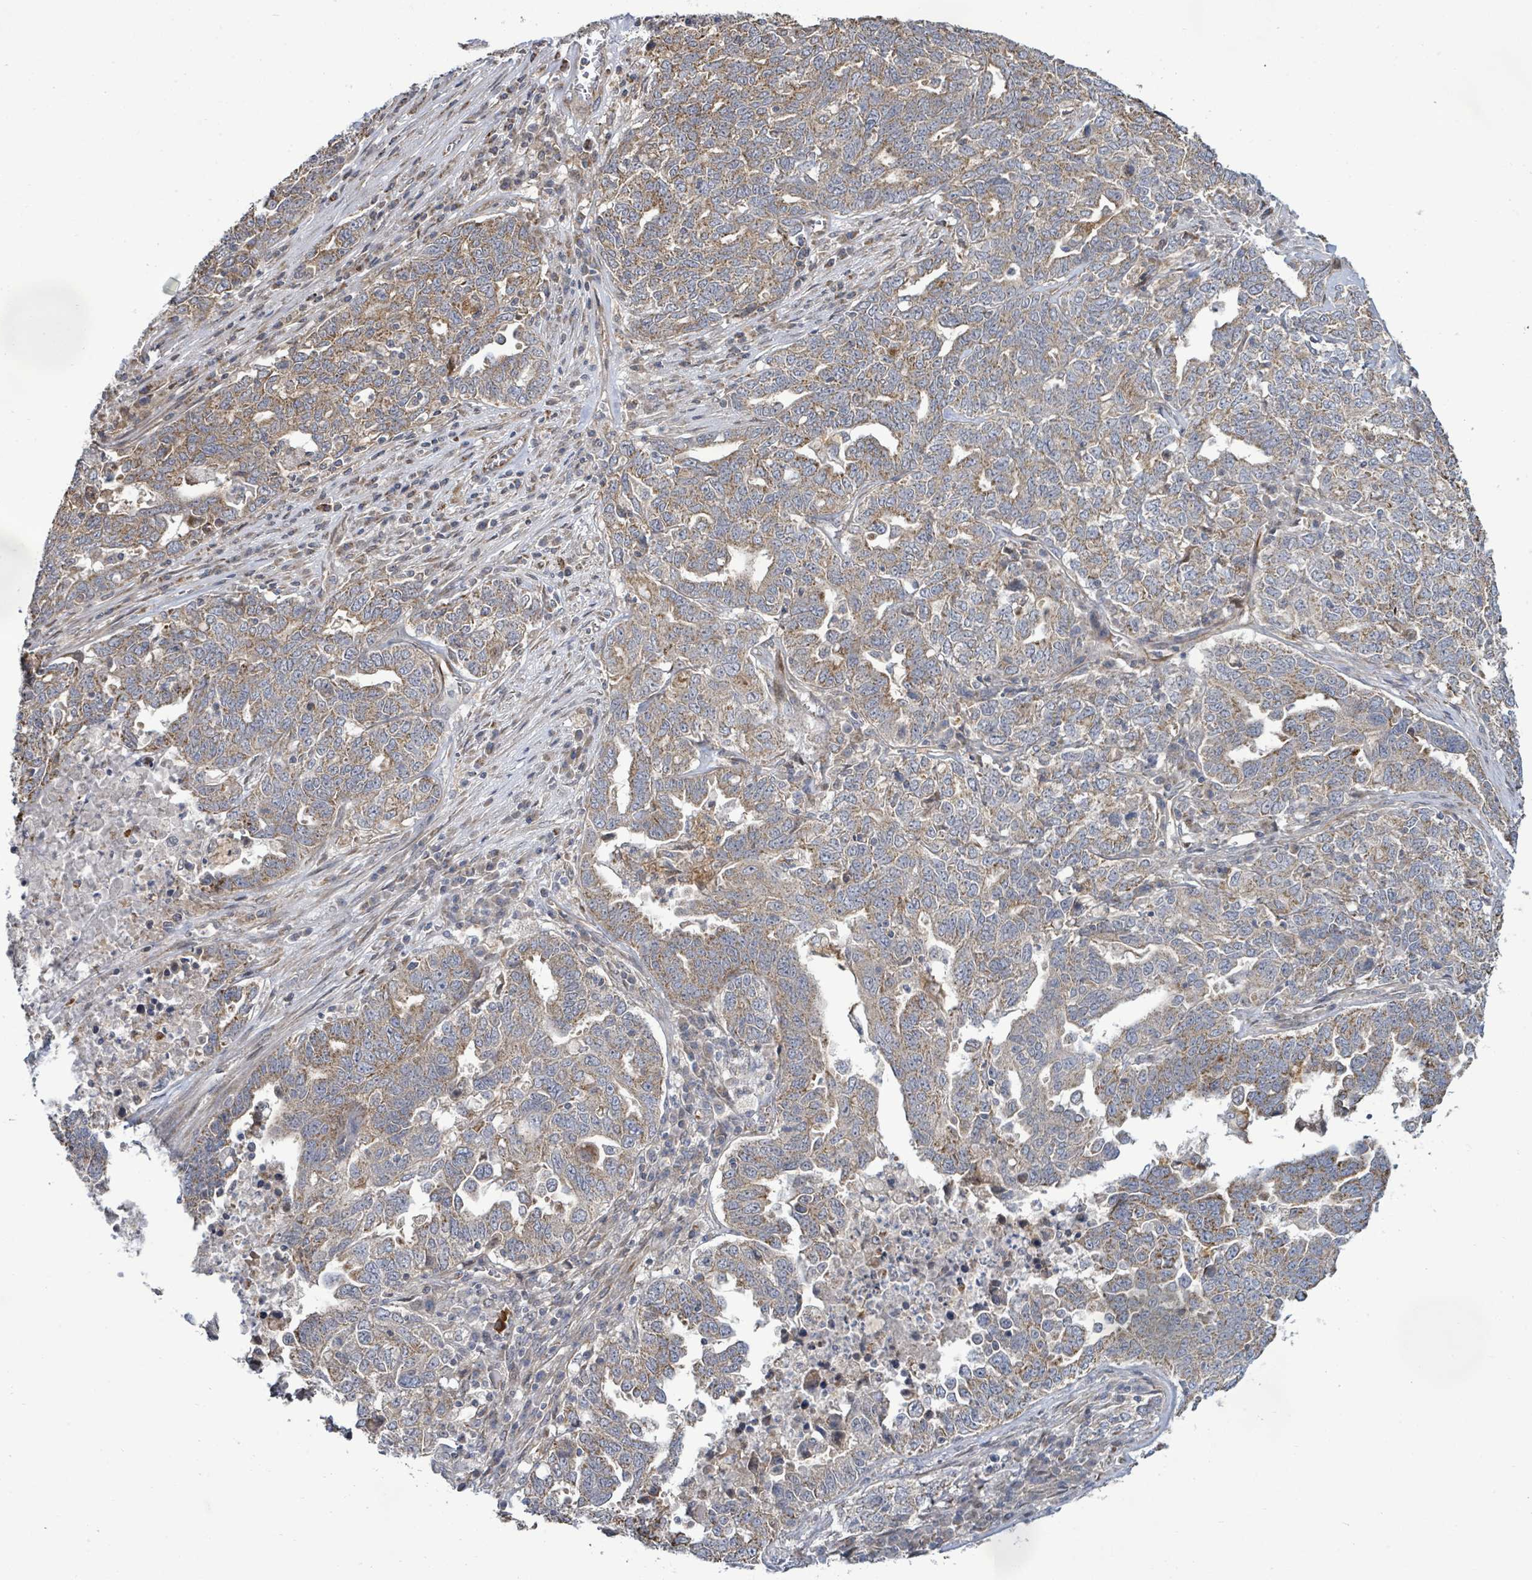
{"staining": {"intensity": "moderate", "quantity": ">75%", "location": "cytoplasmic/membranous"}, "tissue": "ovarian cancer", "cell_type": "Tumor cells", "image_type": "cancer", "snomed": [{"axis": "morphology", "description": "Carcinoma, endometroid"}, {"axis": "topography", "description": "Ovary"}], "caption": "Immunohistochemistry (IHC) histopathology image of neoplastic tissue: ovarian cancer (endometroid carcinoma) stained using immunohistochemistry reveals medium levels of moderate protein expression localized specifically in the cytoplasmic/membranous of tumor cells, appearing as a cytoplasmic/membranous brown color.", "gene": "KBTBD11", "patient": {"sex": "female", "age": 62}}